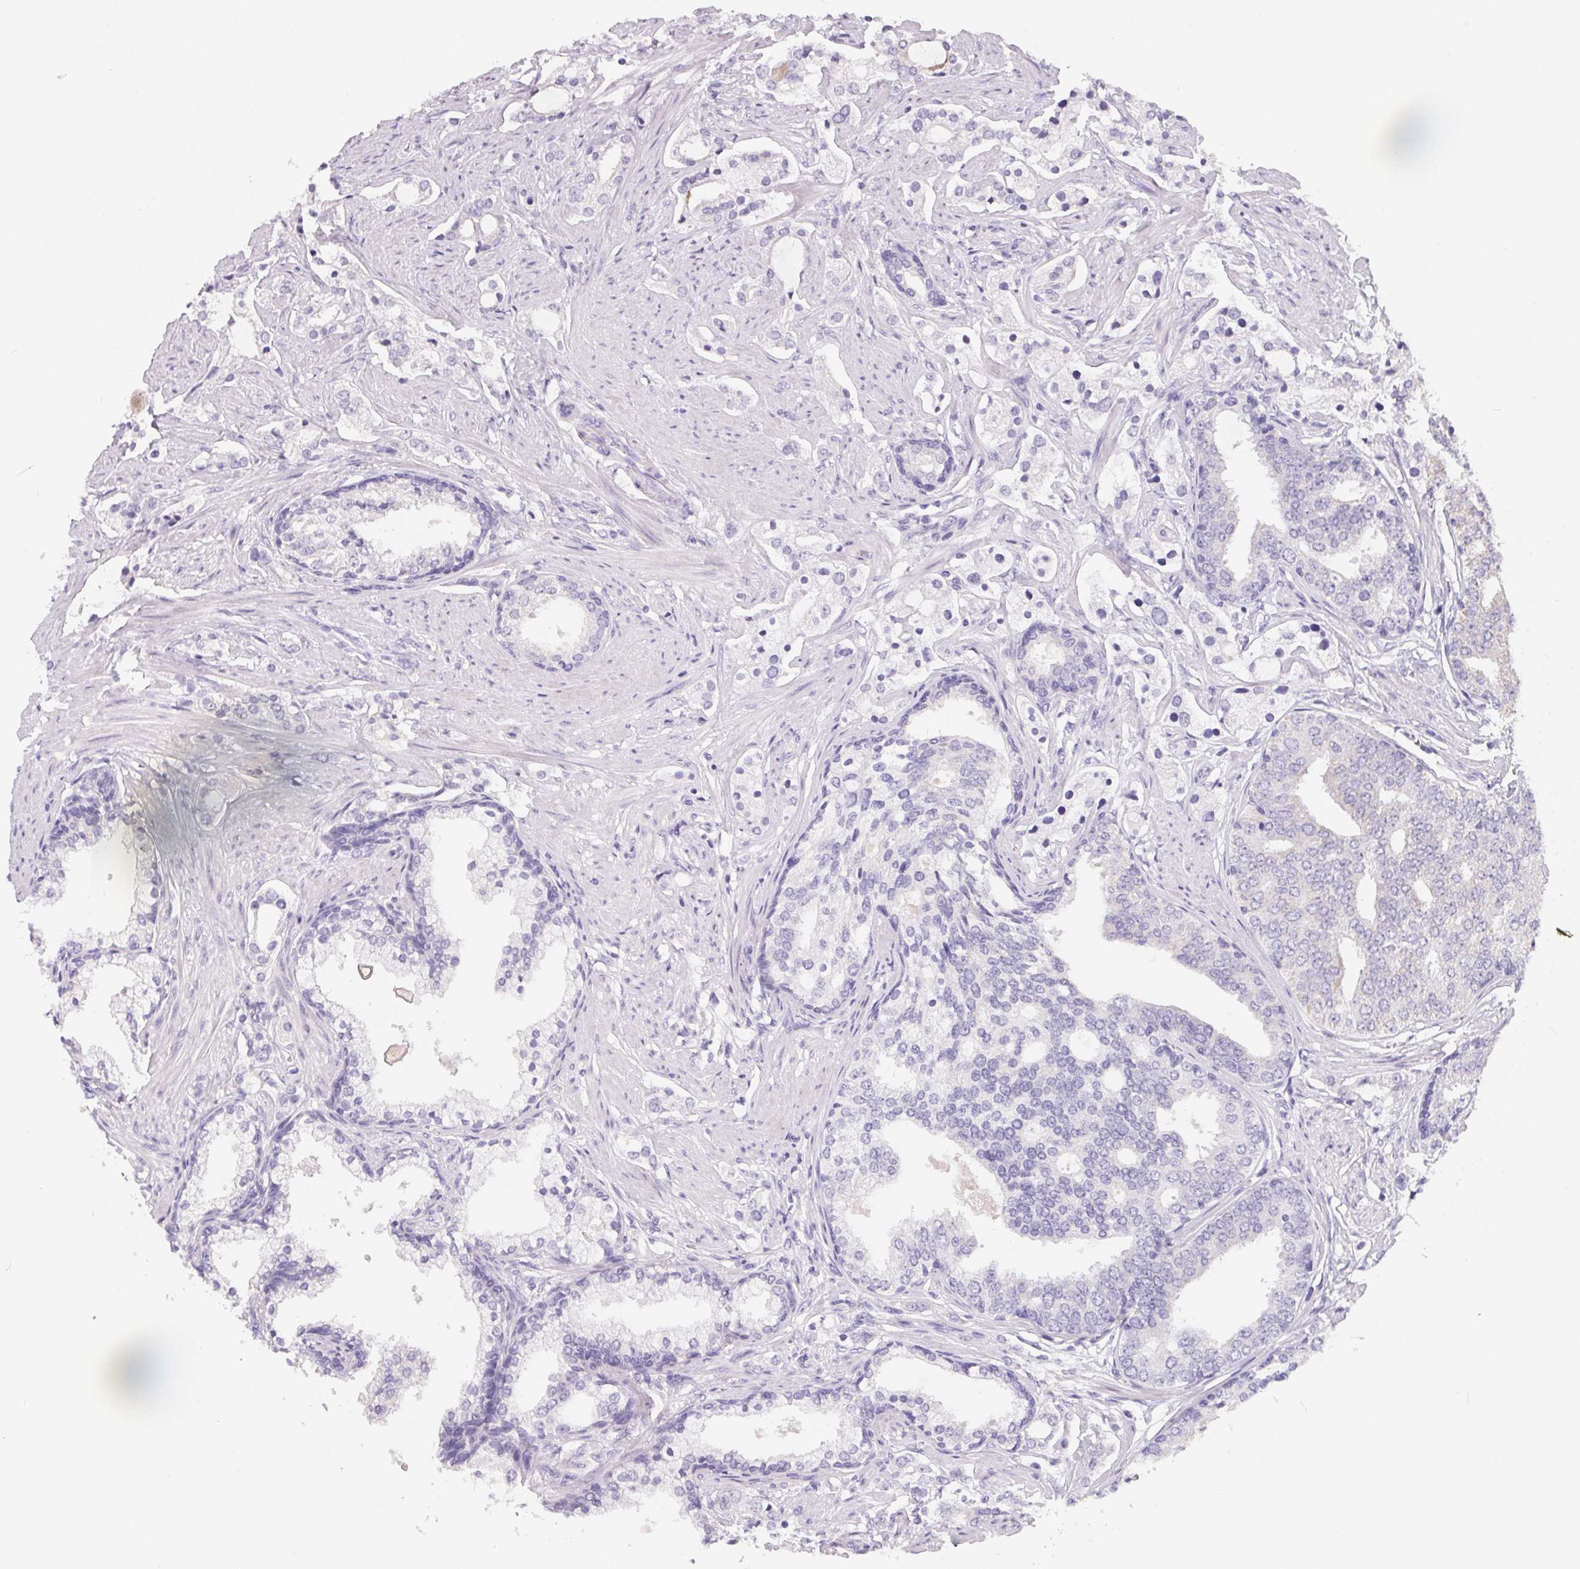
{"staining": {"intensity": "negative", "quantity": "none", "location": "none"}, "tissue": "prostate cancer", "cell_type": "Tumor cells", "image_type": "cancer", "snomed": [{"axis": "morphology", "description": "Adenocarcinoma, Medium grade"}, {"axis": "topography", "description": "Prostate"}], "caption": "Prostate medium-grade adenocarcinoma stained for a protein using immunohistochemistry demonstrates no positivity tumor cells.", "gene": "FDX1", "patient": {"sex": "male", "age": 57}}